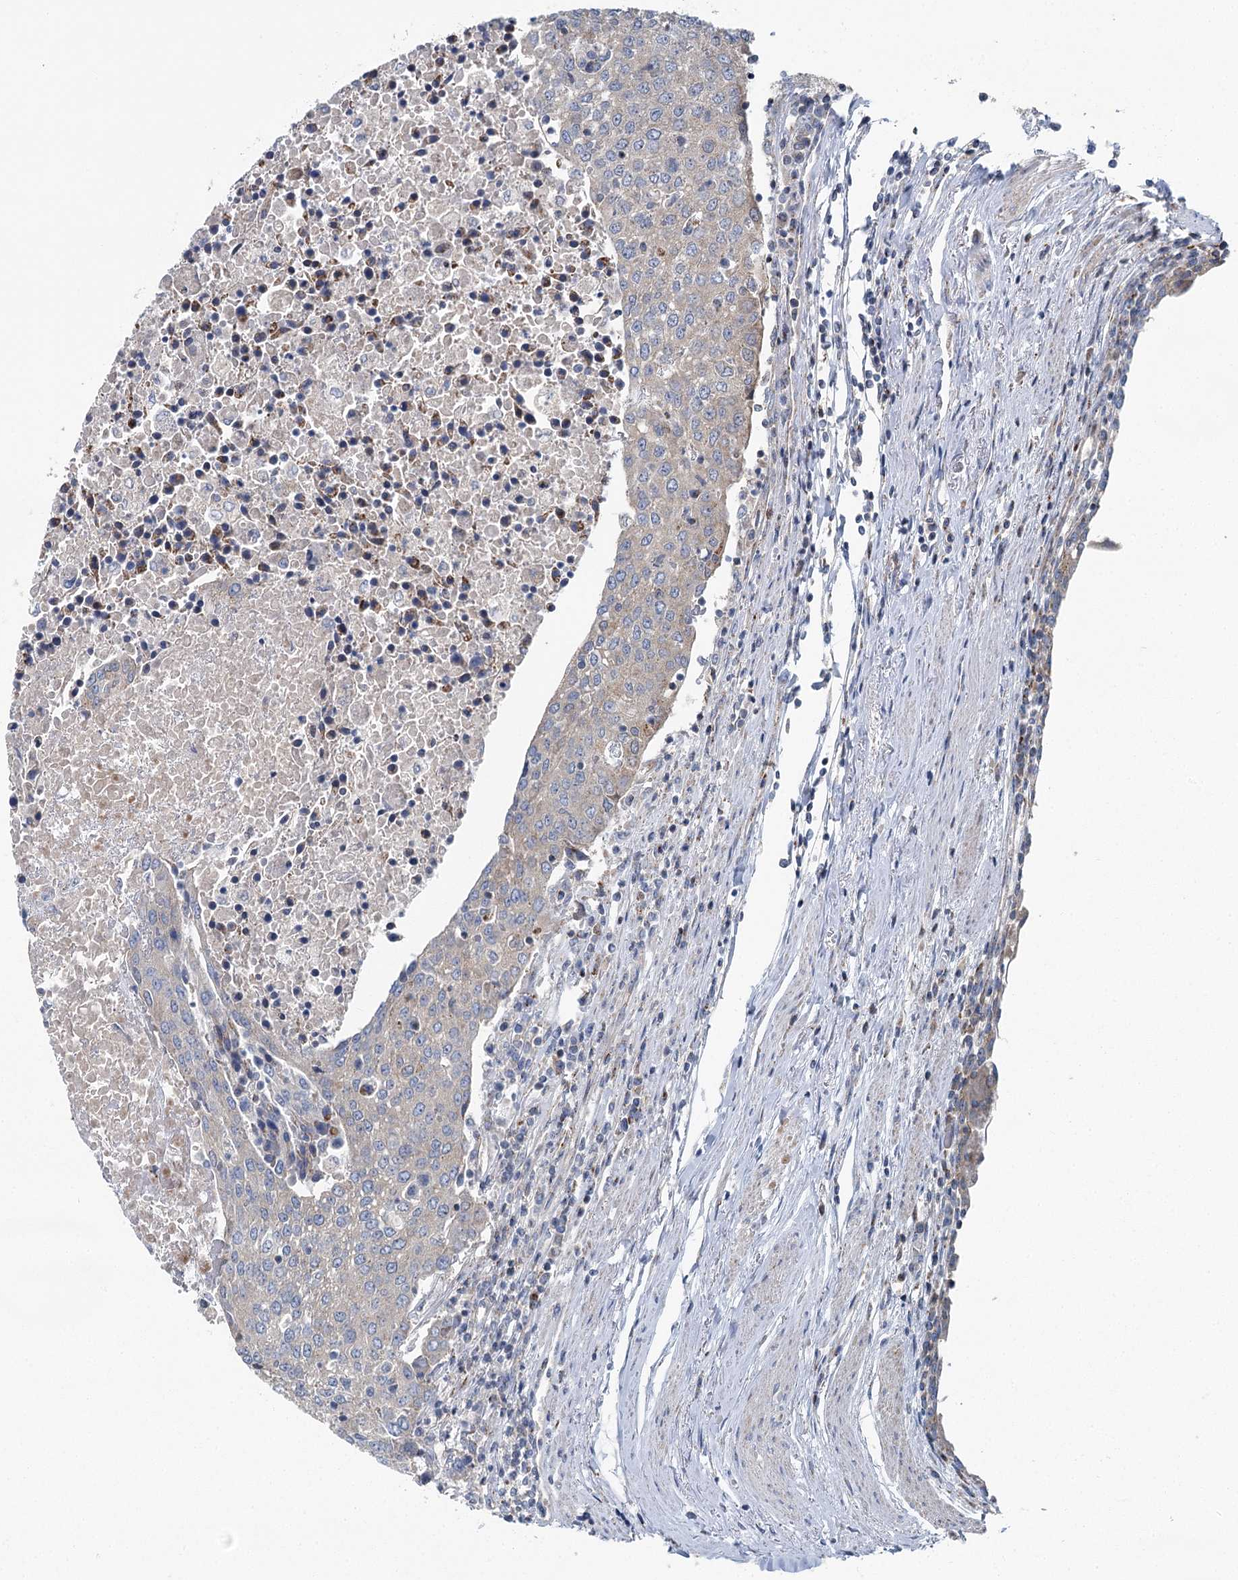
{"staining": {"intensity": "negative", "quantity": "none", "location": "none"}, "tissue": "urothelial cancer", "cell_type": "Tumor cells", "image_type": "cancer", "snomed": [{"axis": "morphology", "description": "Urothelial carcinoma, High grade"}, {"axis": "topography", "description": "Urinary bladder"}], "caption": "Immunohistochemistry photomicrograph of human urothelial cancer stained for a protein (brown), which reveals no expression in tumor cells.", "gene": "MARK2", "patient": {"sex": "female", "age": 85}}